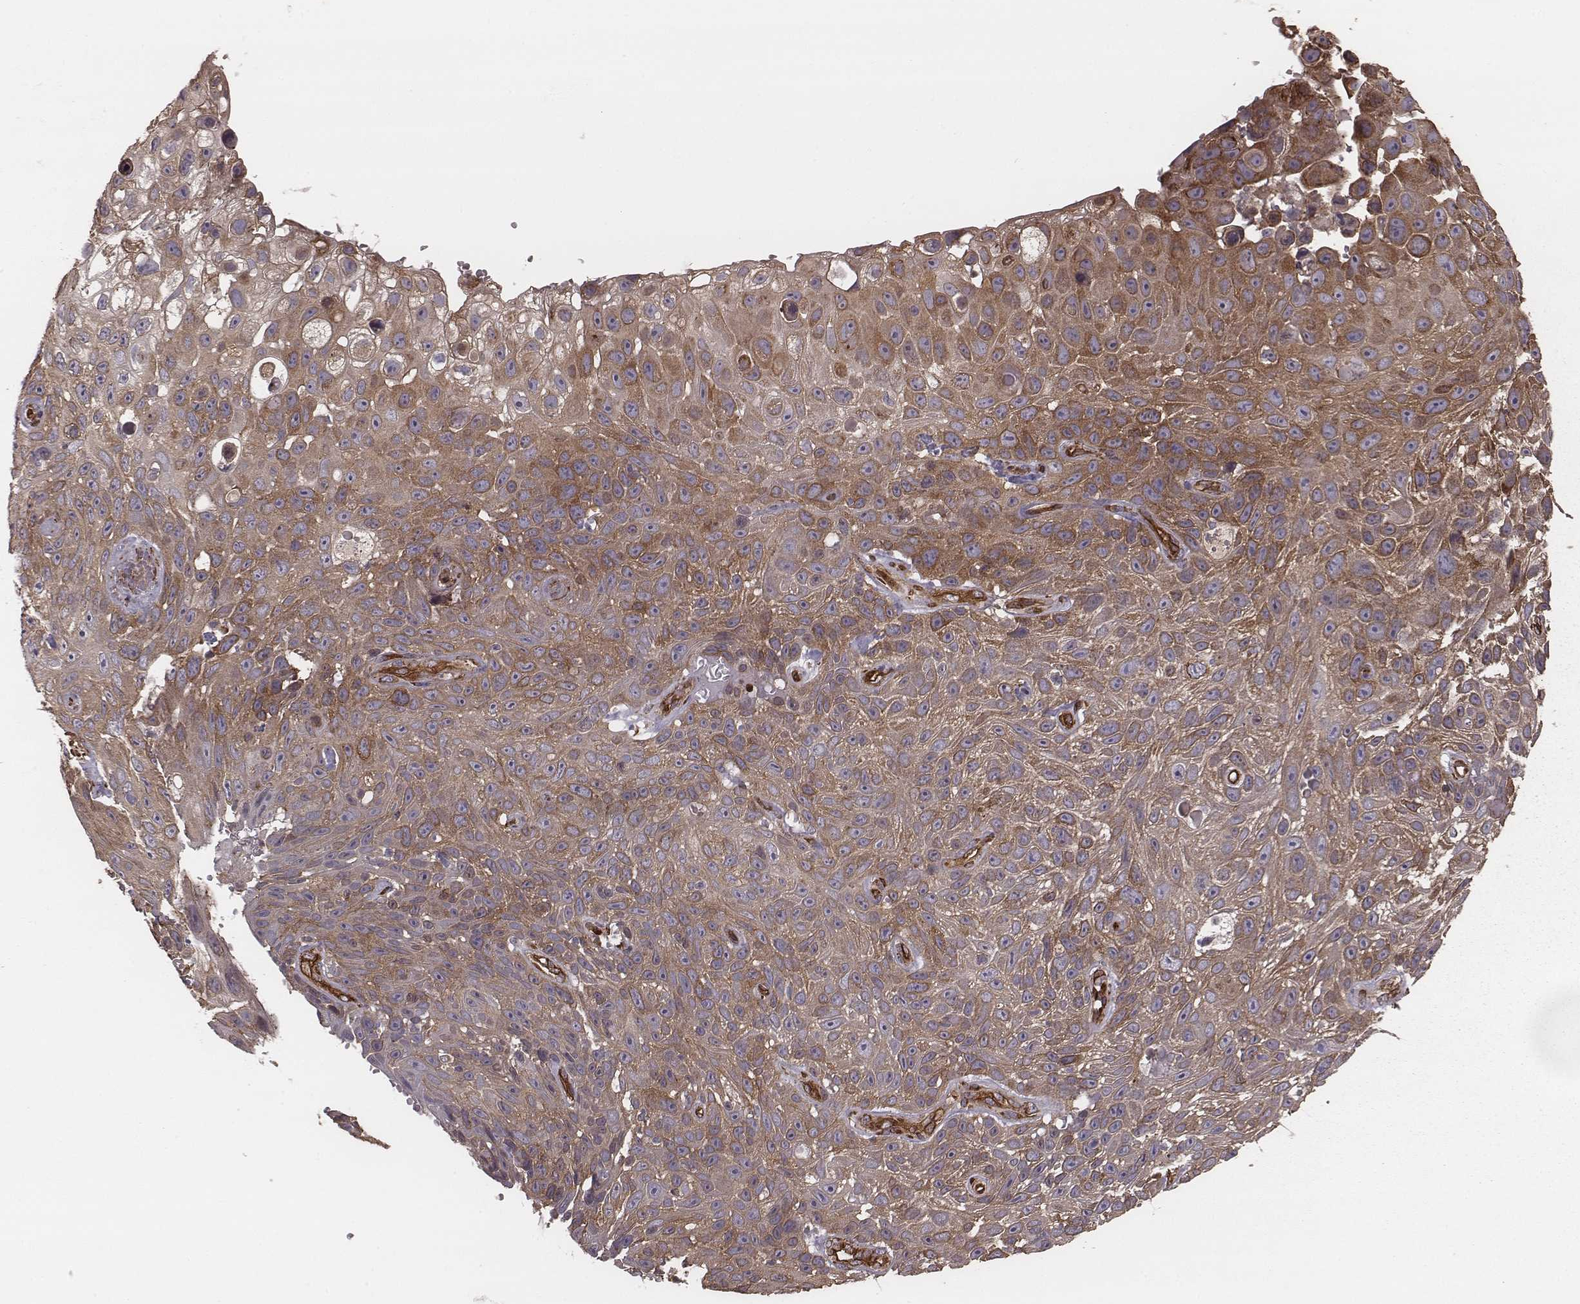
{"staining": {"intensity": "moderate", "quantity": "25%-75%", "location": "cytoplasmic/membranous"}, "tissue": "skin cancer", "cell_type": "Tumor cells", "image_type": "cancer", "snomed": [{"axis": "morphology", "description": "Squamous cell carcinoma, NOS"}, {"axis": "topography", "description": "Skin"}], "caption": "Protein staining displays moderate cytoplasmic/membranous expression in approximately 25%-75% of tumor cells in skin cancer. Immunohistochemistry (ihc) stains the protein in brown and the nuclei are stained blue.", "gene": "PALMD", "patient": {"sex": "male", "age": 82}}